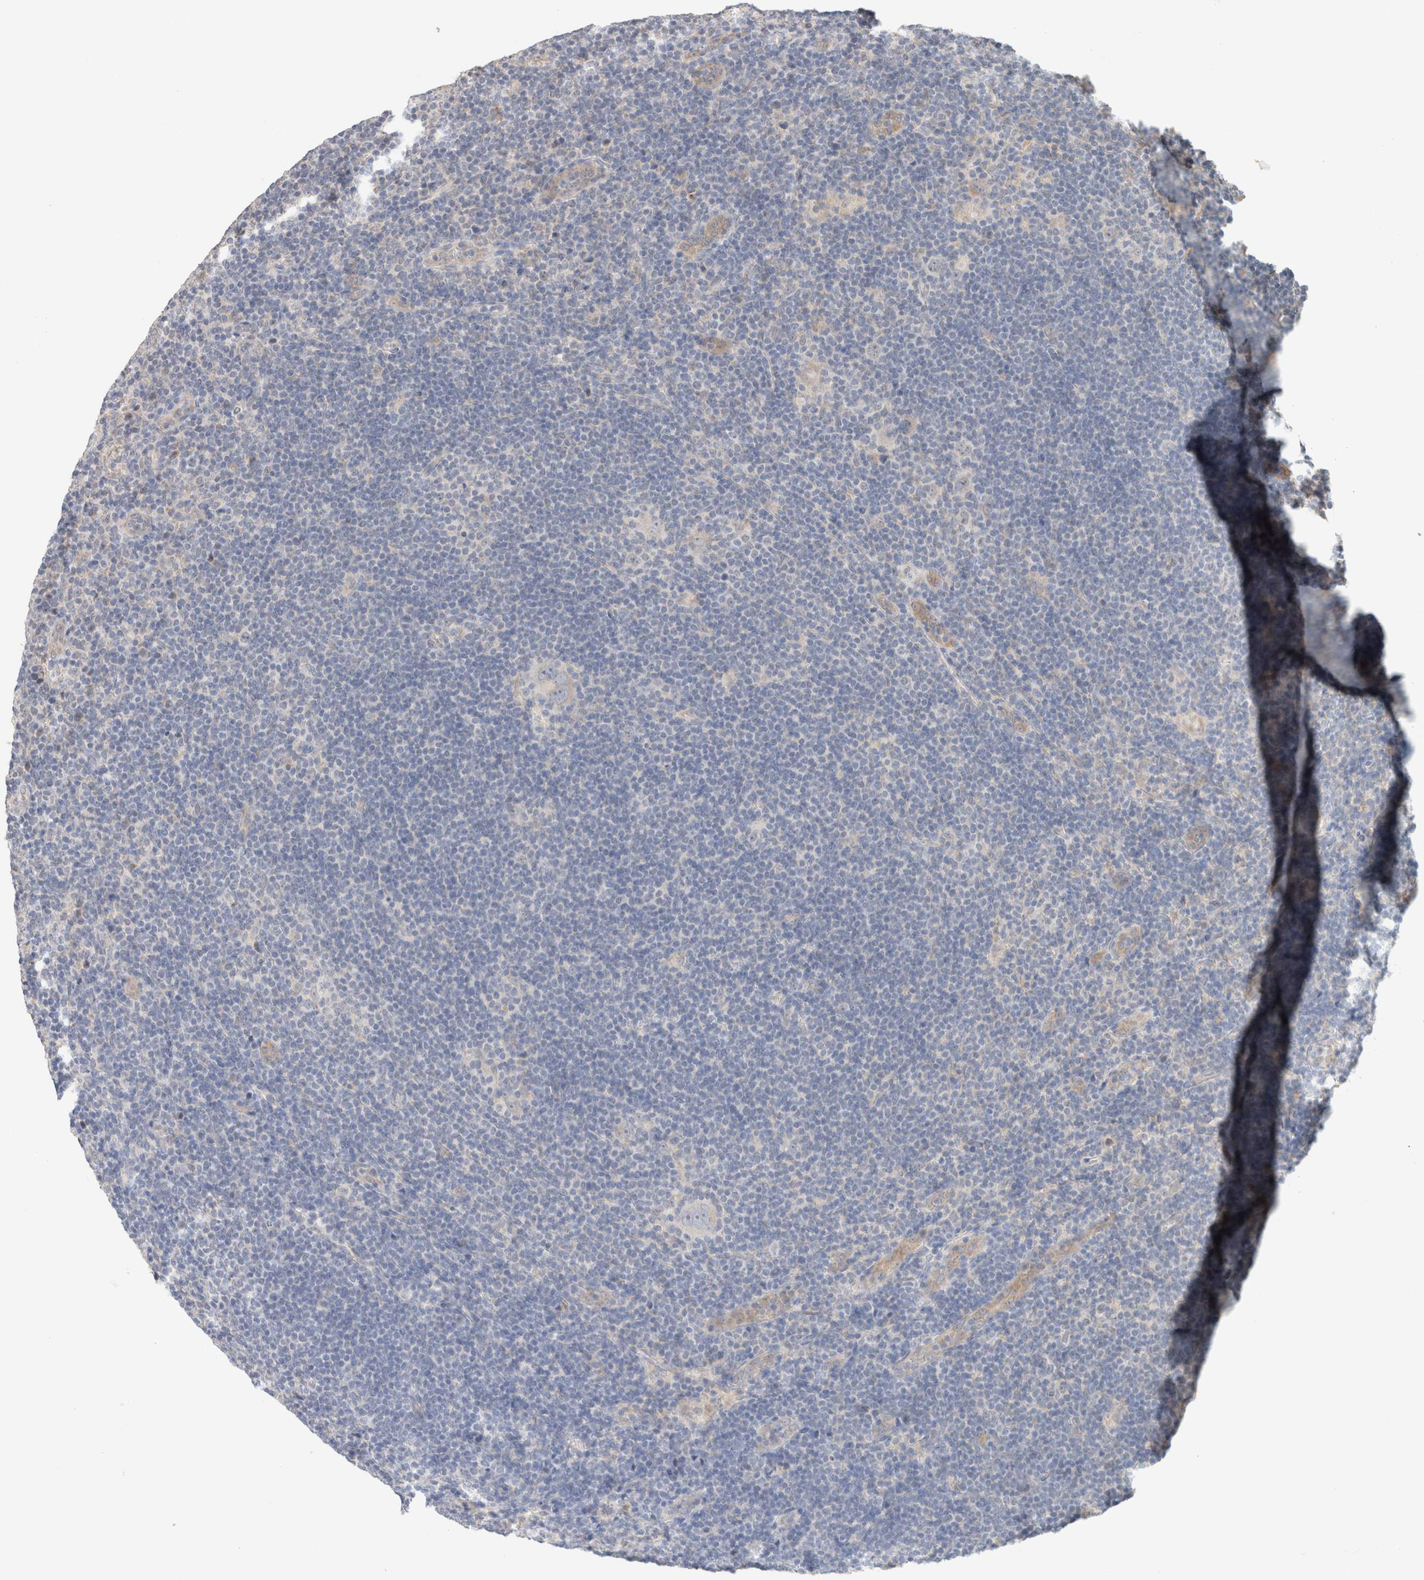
{"staining": {"intensity": "negative", "quantity": "none", "location": "none"}, "tissue": "lymphoma", "cell_type": "Tumor cells", "image_type": "cancer", "snomed": [{"axis": "morphology", "description": "Hodgkin's disease, NOS"}, {"axis": "topography", "description": "Lymph node"}], "caption": "High magnification brightfield microscopy of lymphoma stained with DAB (3,3'-diaminobenzidine) (brown) and counterstained with hematoxylin (blue): tumor cells show no significant staining.", "gene": "CA13", "patient": {"sex": "female", "age": 57}}